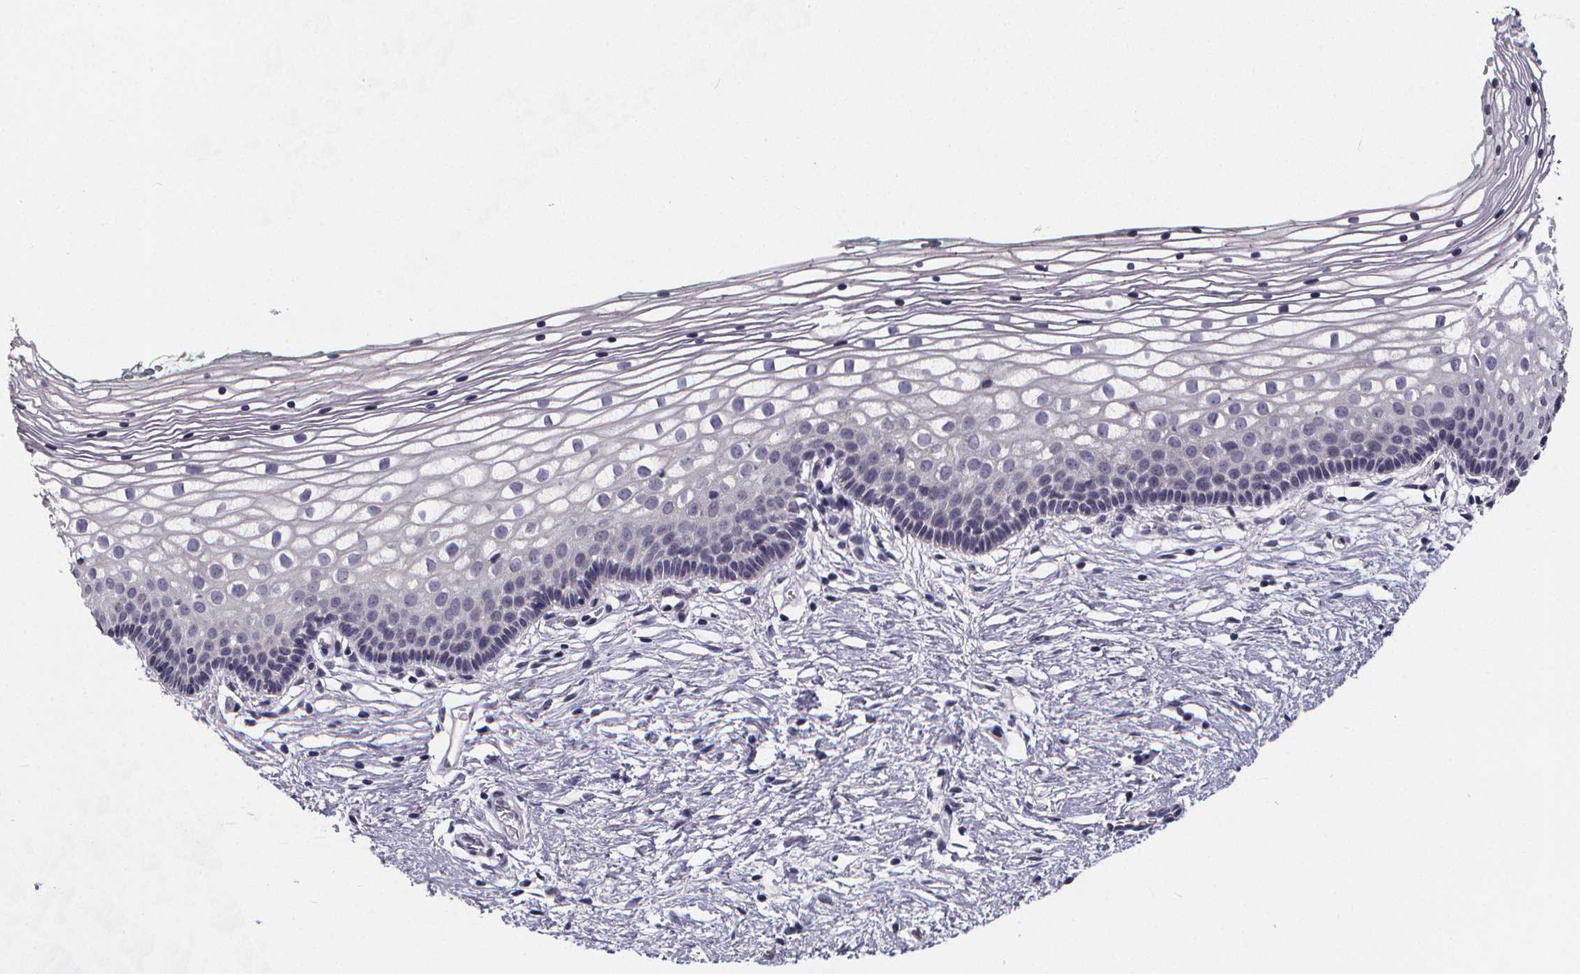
{"staining": {"intensity": "negative", "quantity": "none", "location": "none"}, "tissue": "vagina", "cell_type": "Squamous epithelial cells", "image_type": "normal", "snomed": [{"axis": "morphology", "description": "Normal tissue, NOS"}, {"axis": "topography", "description": "Vagina"}], "caption": "Vagina was stained to show a protein in brown. There is no significant staining in squamous epithelial cells. Brightfield microscopy of immunohistochemistry stained with DAB (3,3'-diaminobenzidine) (brown) and hematoxylin (blue), captured at high magnification.", "gene": "AGT", "patient": {"sex": "female", "age": 36}}